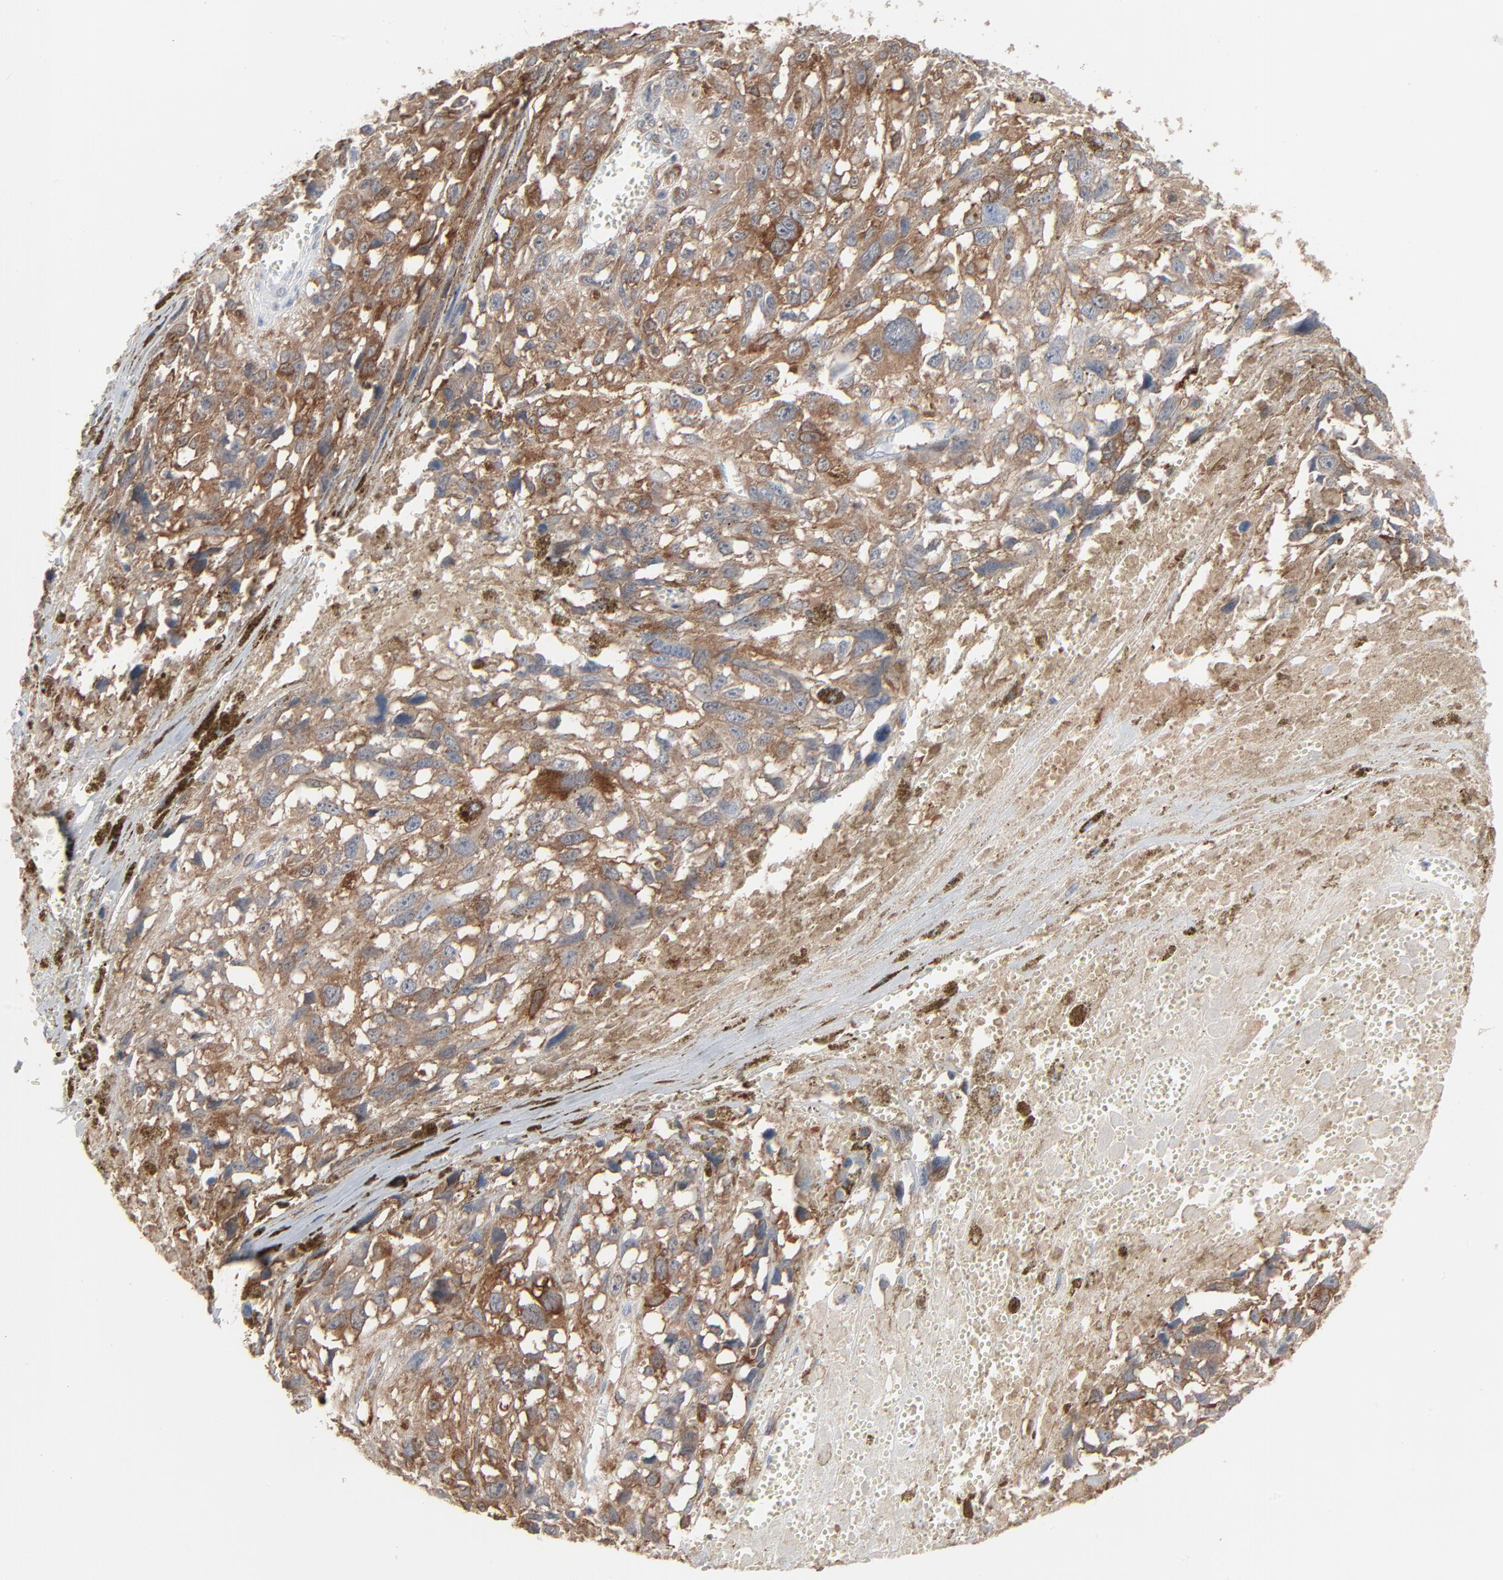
{"staining": {"intensity": "weak", "quantity": ">75%", "location": "cytoplasmic/membranous"}, "tissue": "melanoma", "cell_type": "Tumor cells", "image_type": "cancer", "snomed": [{"axis": "morphology", "description": "Malignant melanoma, Metastatic site"}, {"axis": "topography", "description": "Lymph node"}], "caption": "Melanoma tissue shows weak cytoplasmic/membranous positivity in about >75% of tumor cells, visualized by immunohistochemistry.", "gene": "PHGDH", "patient": {"sex": "male", "age": 59}}